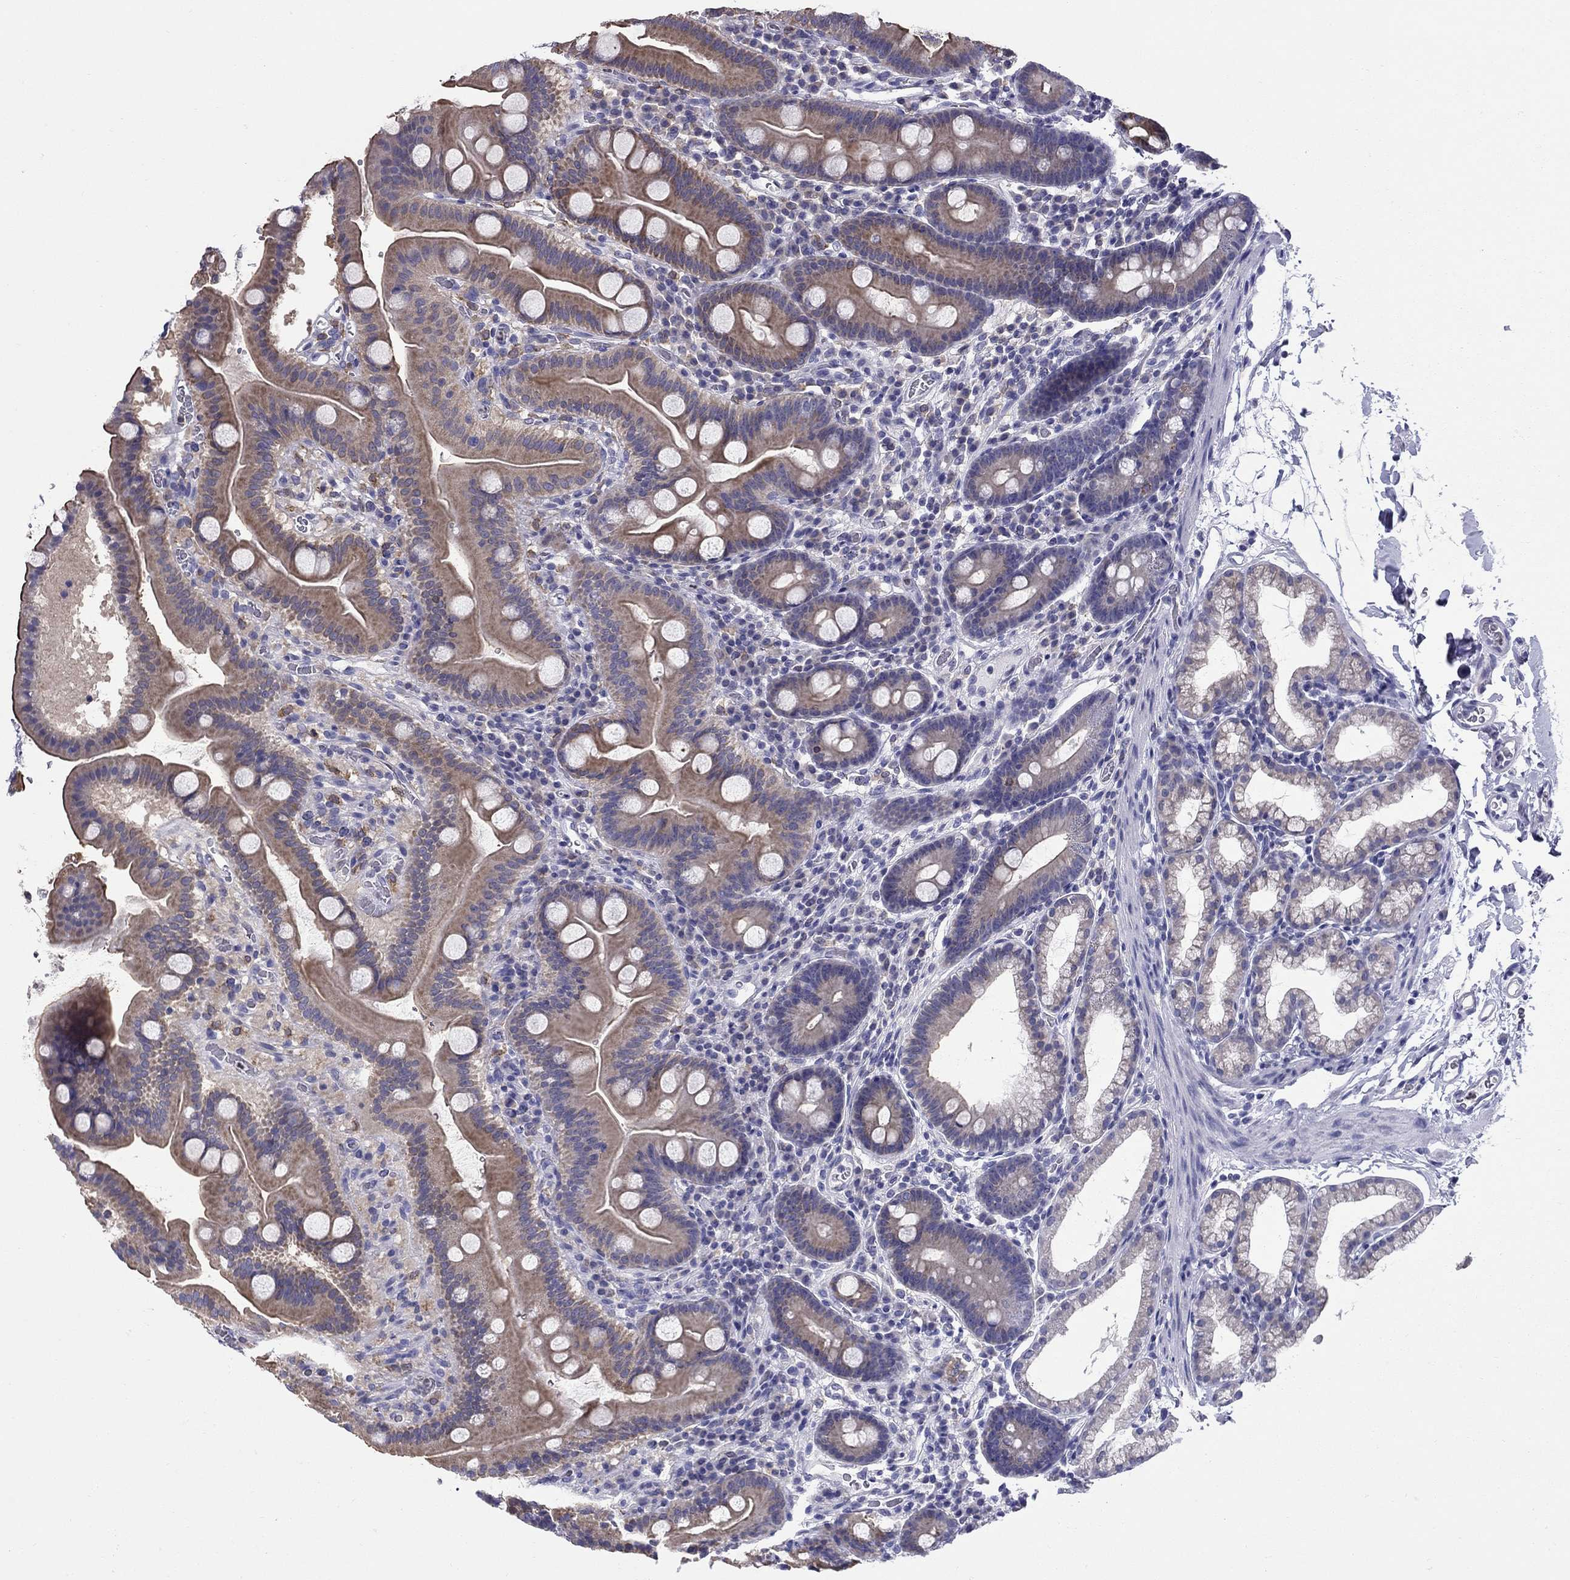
{"staining": {"intensity": "moderate", "quantity": ">75%", "location": "cytoplasmic/membranous"}, "tissue": "duodenum", "cell_type": "Glandular cells", "image_type": "normal", "snomed": [{"axis": "morphology", "description": "Normal tissue, NOS"}, {"axis": "topography", "description": "Duodenum"}], "caption": "Immunohistochemistry image of benign human duodenum stained for a protein (brown), which exhibits medium levels of moderate cytoplasmic/membranous expression in approximately >75% of glandular cells.", "gene": "SLC46A2", "patient": {"sex": "male", "age": 59}}